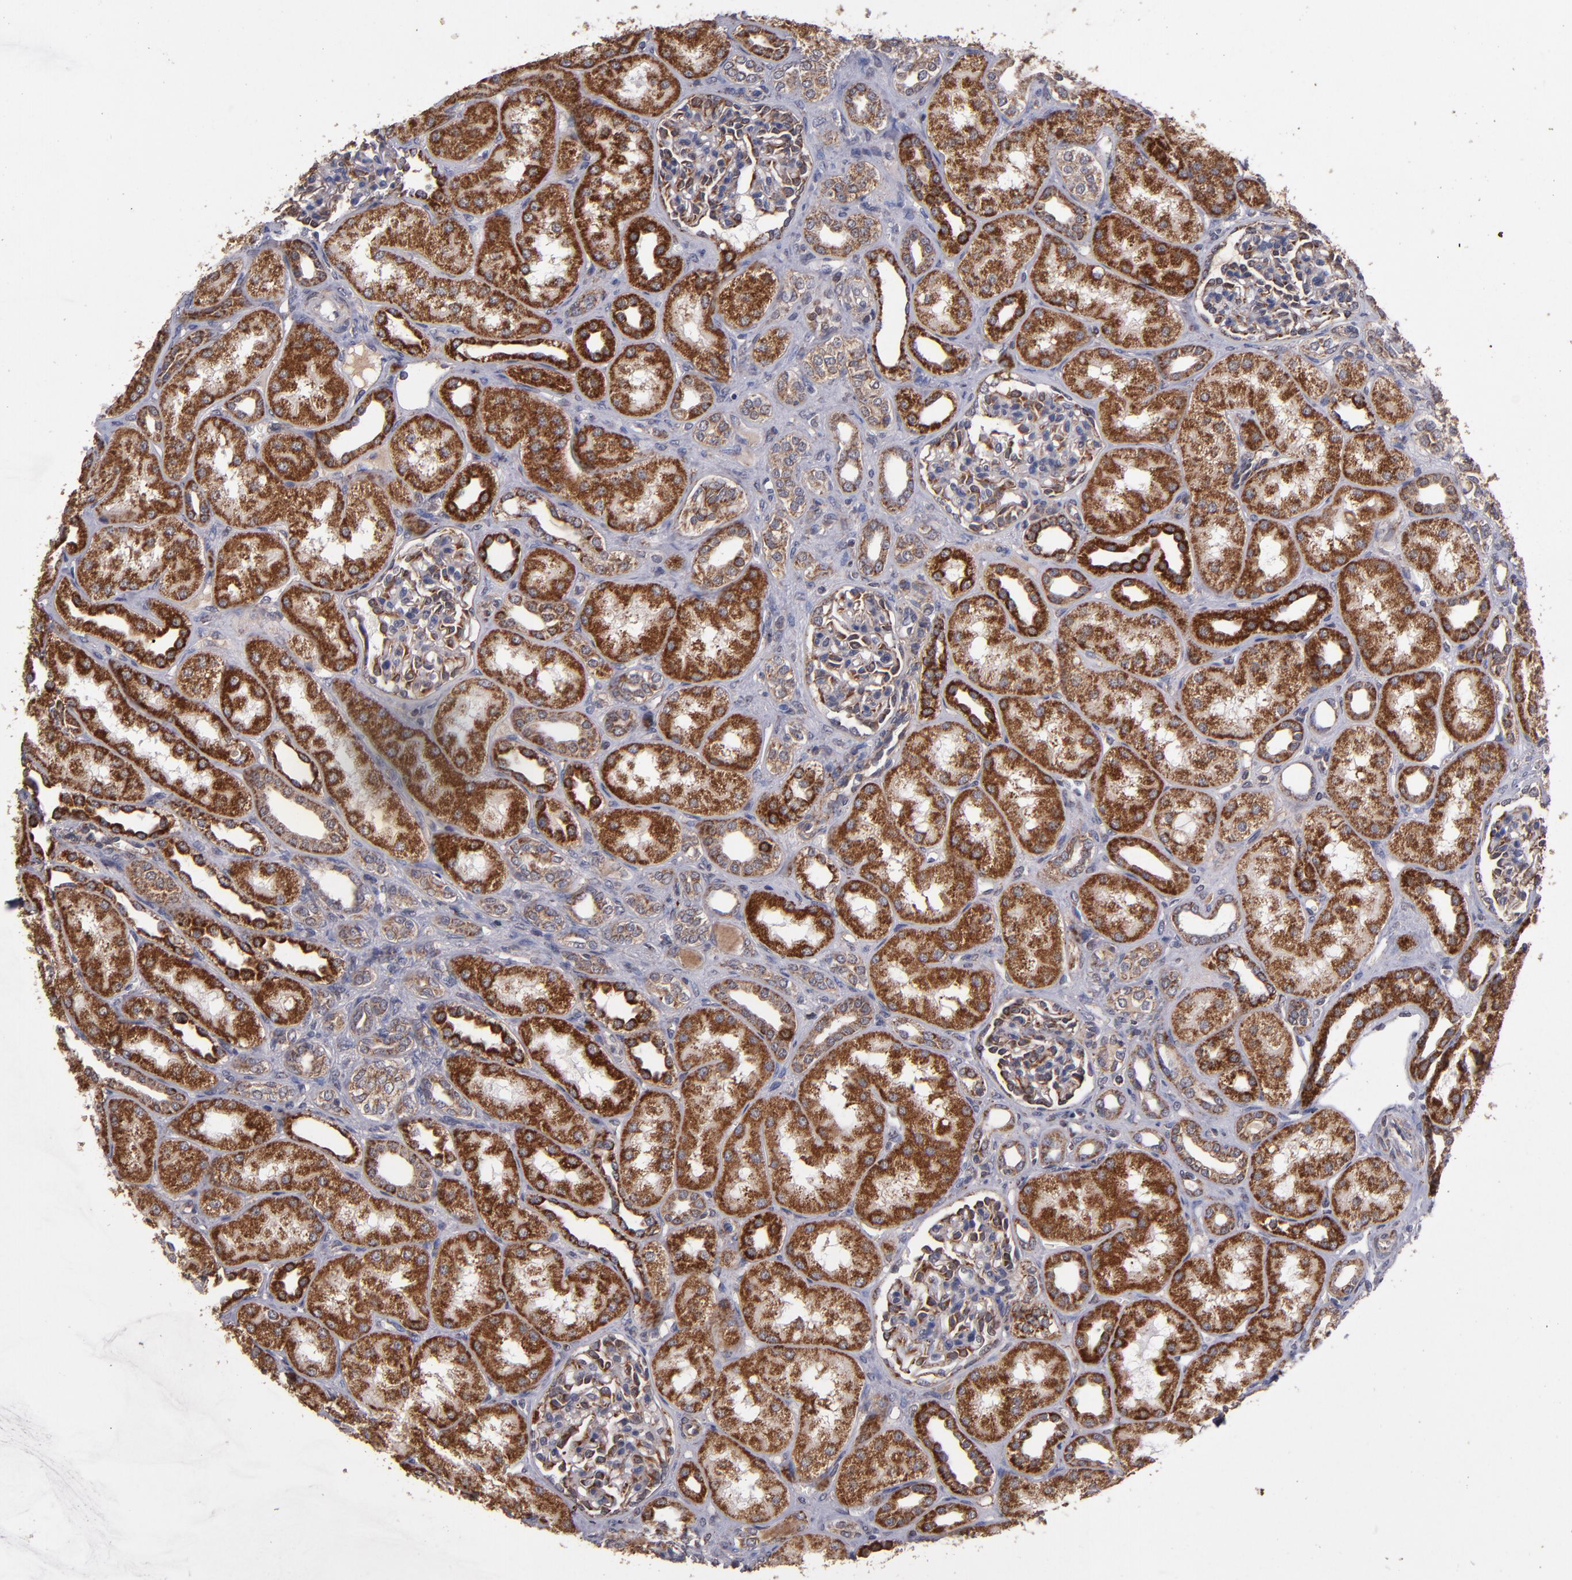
{"staining": {"intensity": "moderate", "quantity": "25%-75%", "location": "cytoplasmic/membranous"}, "tissue": "kidney", "cell_type": "Cells in glomeruli", "image_type": "normal", "snomed": [{"axis": "morphology", "description": "Normal tissue, NOS"}, {"axis": "topography", "description": "Kidney"}], "caption": "A medium amount of moderate cytoplasmic/membranous expression is identified in about 25%-75% of cells in glomeruli in benign kidney.", "gene": "TIMM9", "patient": {"sex": "male", "age": 7}}